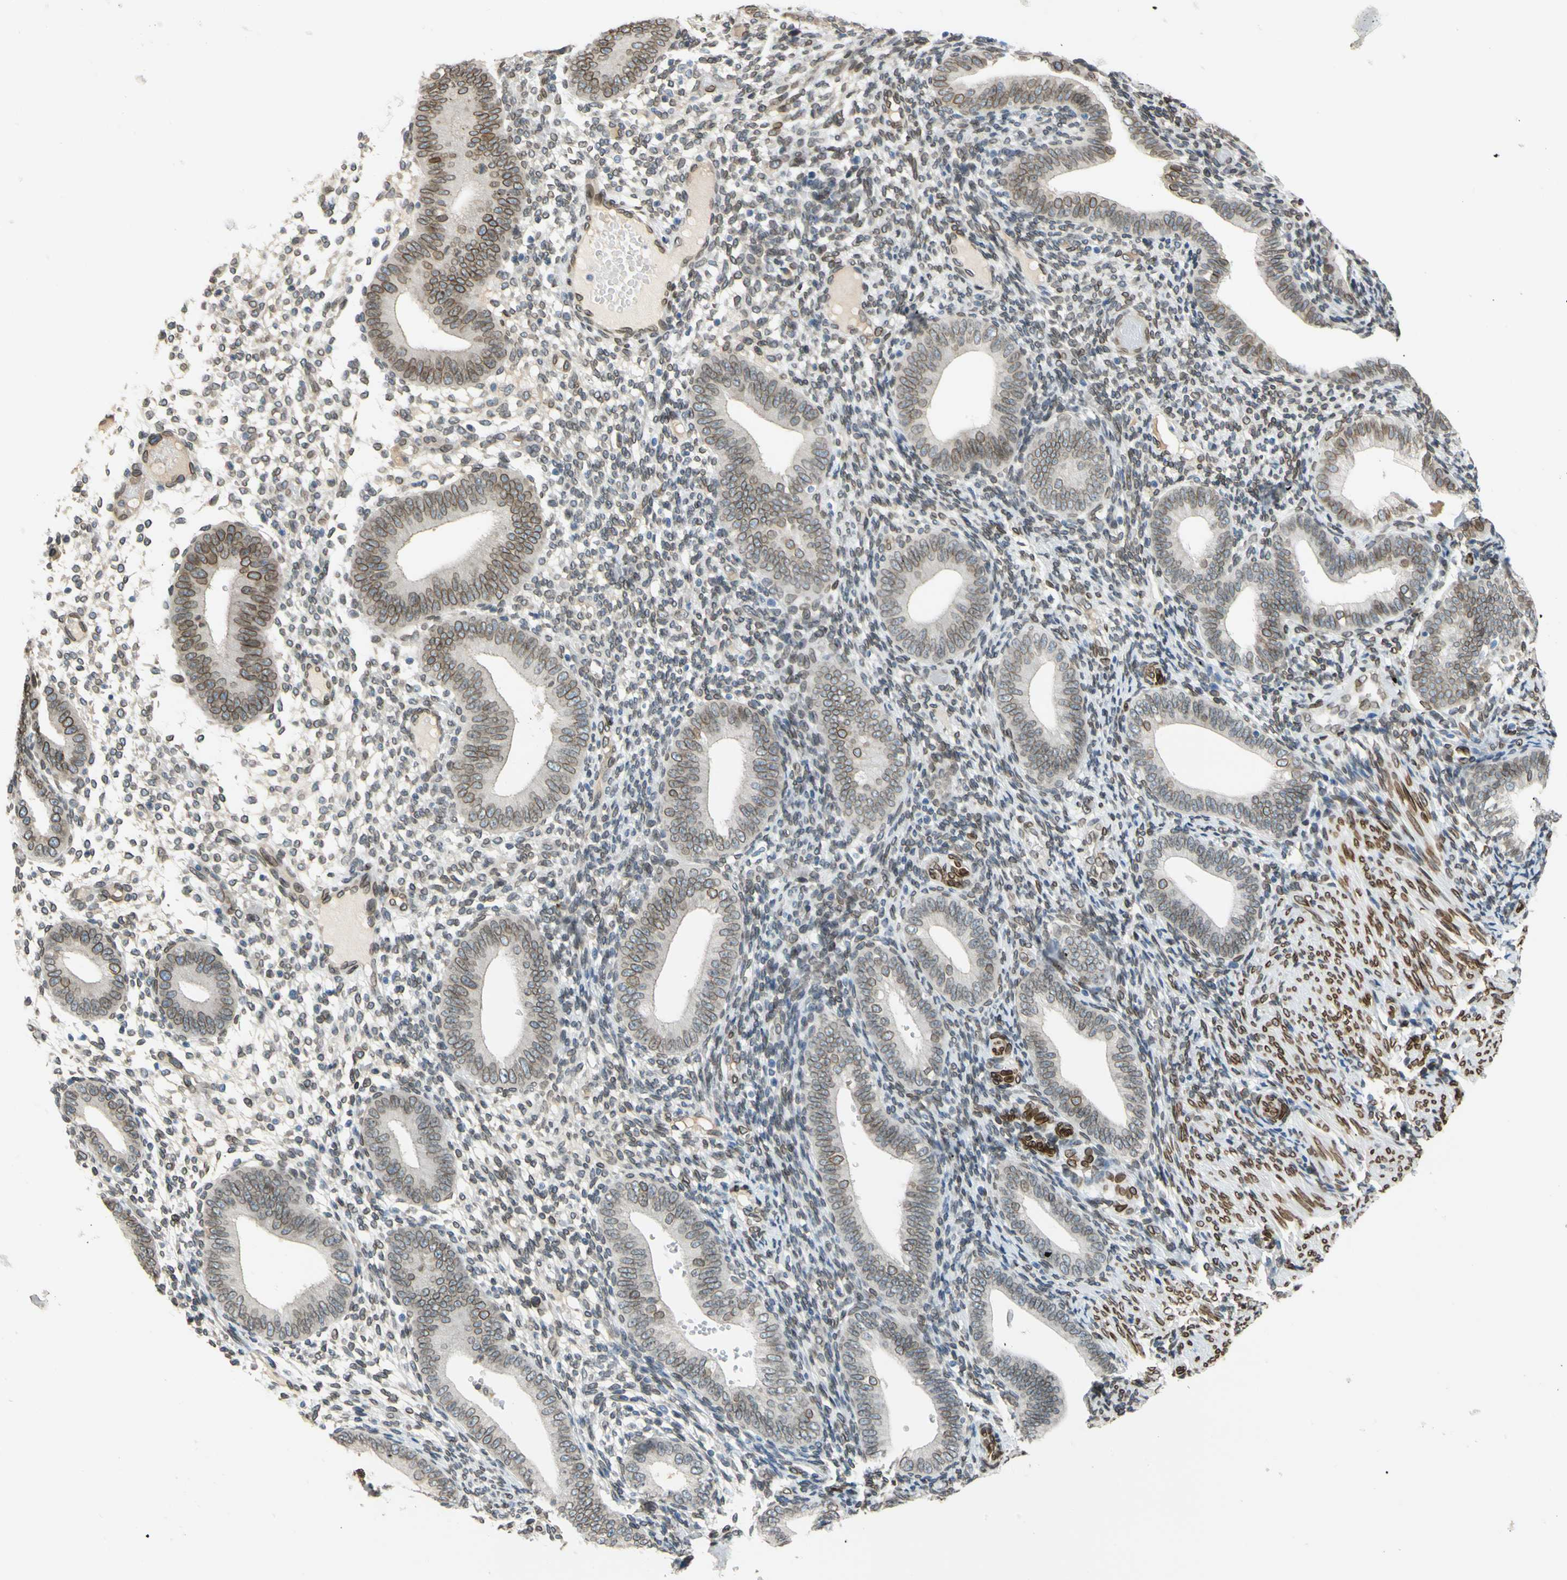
{"staining": {"intensity": "moderate", "quantity": ">75%", "location": "cytoplasmic/membranous,nuclear"}, "tissue": "endometrium", "cell_type": "Cells in endometrial stroma", "image_type": "normal", "snomed": [{"axis": "morphology", "description": "Normal tissue, NOS"}, {"axis": "topography", "description": "Endometrium"}], "caption": "Endometrium stained with DAB immunohistochemistry shows medium levels of moderate cytoplasmic/membranous,nuclear expression in approximately >75% of cells in endometrial stroma.", "gene": "SUN1", "patient": {"sex": "female", "age": 42}}